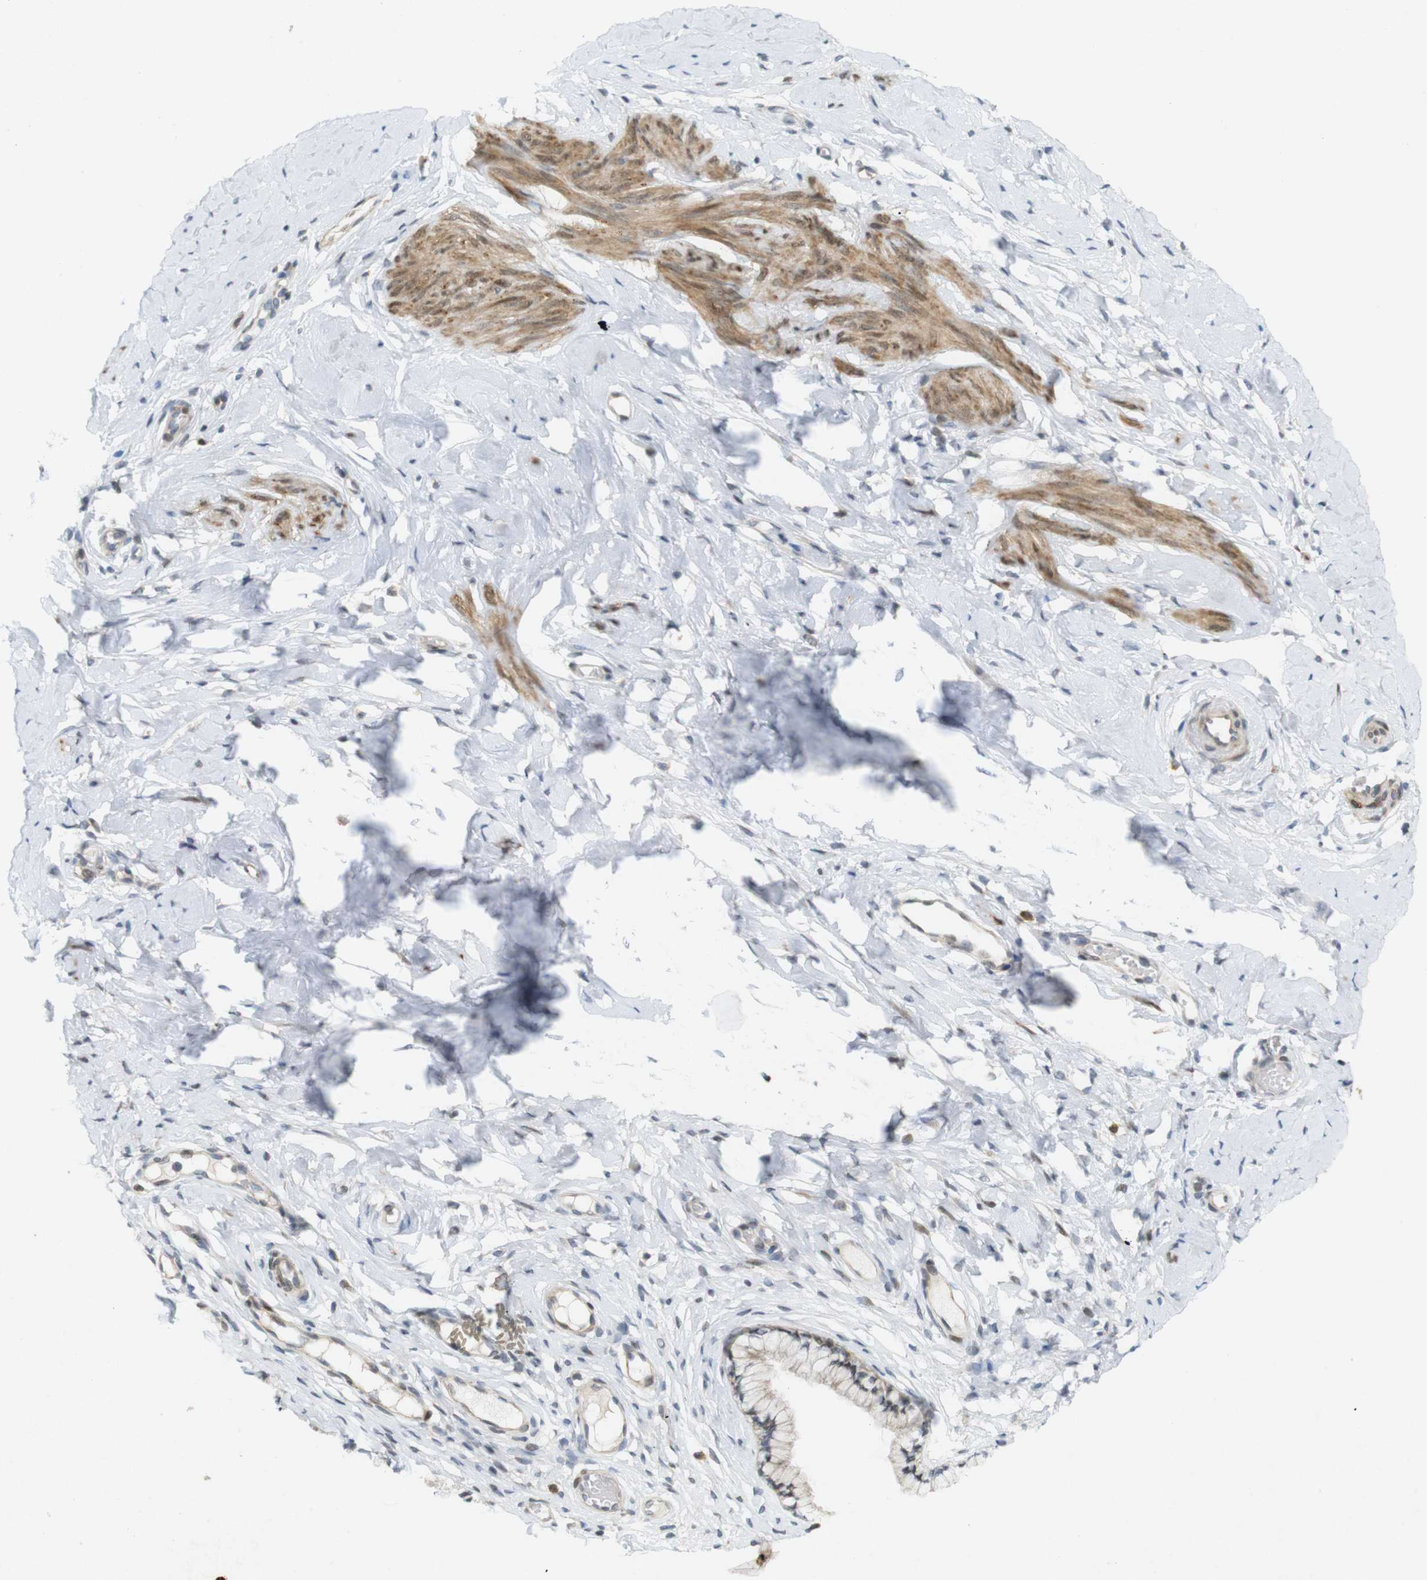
{"staining": {"intensity": "negative", "quantity": "none", "location": "none"}, "tissue": "cervix", "cell_type": "Glandular cells", "image_type": "normal", "snomed": [{"axis": "morphology", "description": "Normal tissue, NOS"}, {"axis": "topography", "description": "Cervix"}], "caption": "Micrograph shows no protein staining in glandular cells of benign cervix.", "gene": "PPP1R14A", "patient": {"sex": "female", "age": 65}}